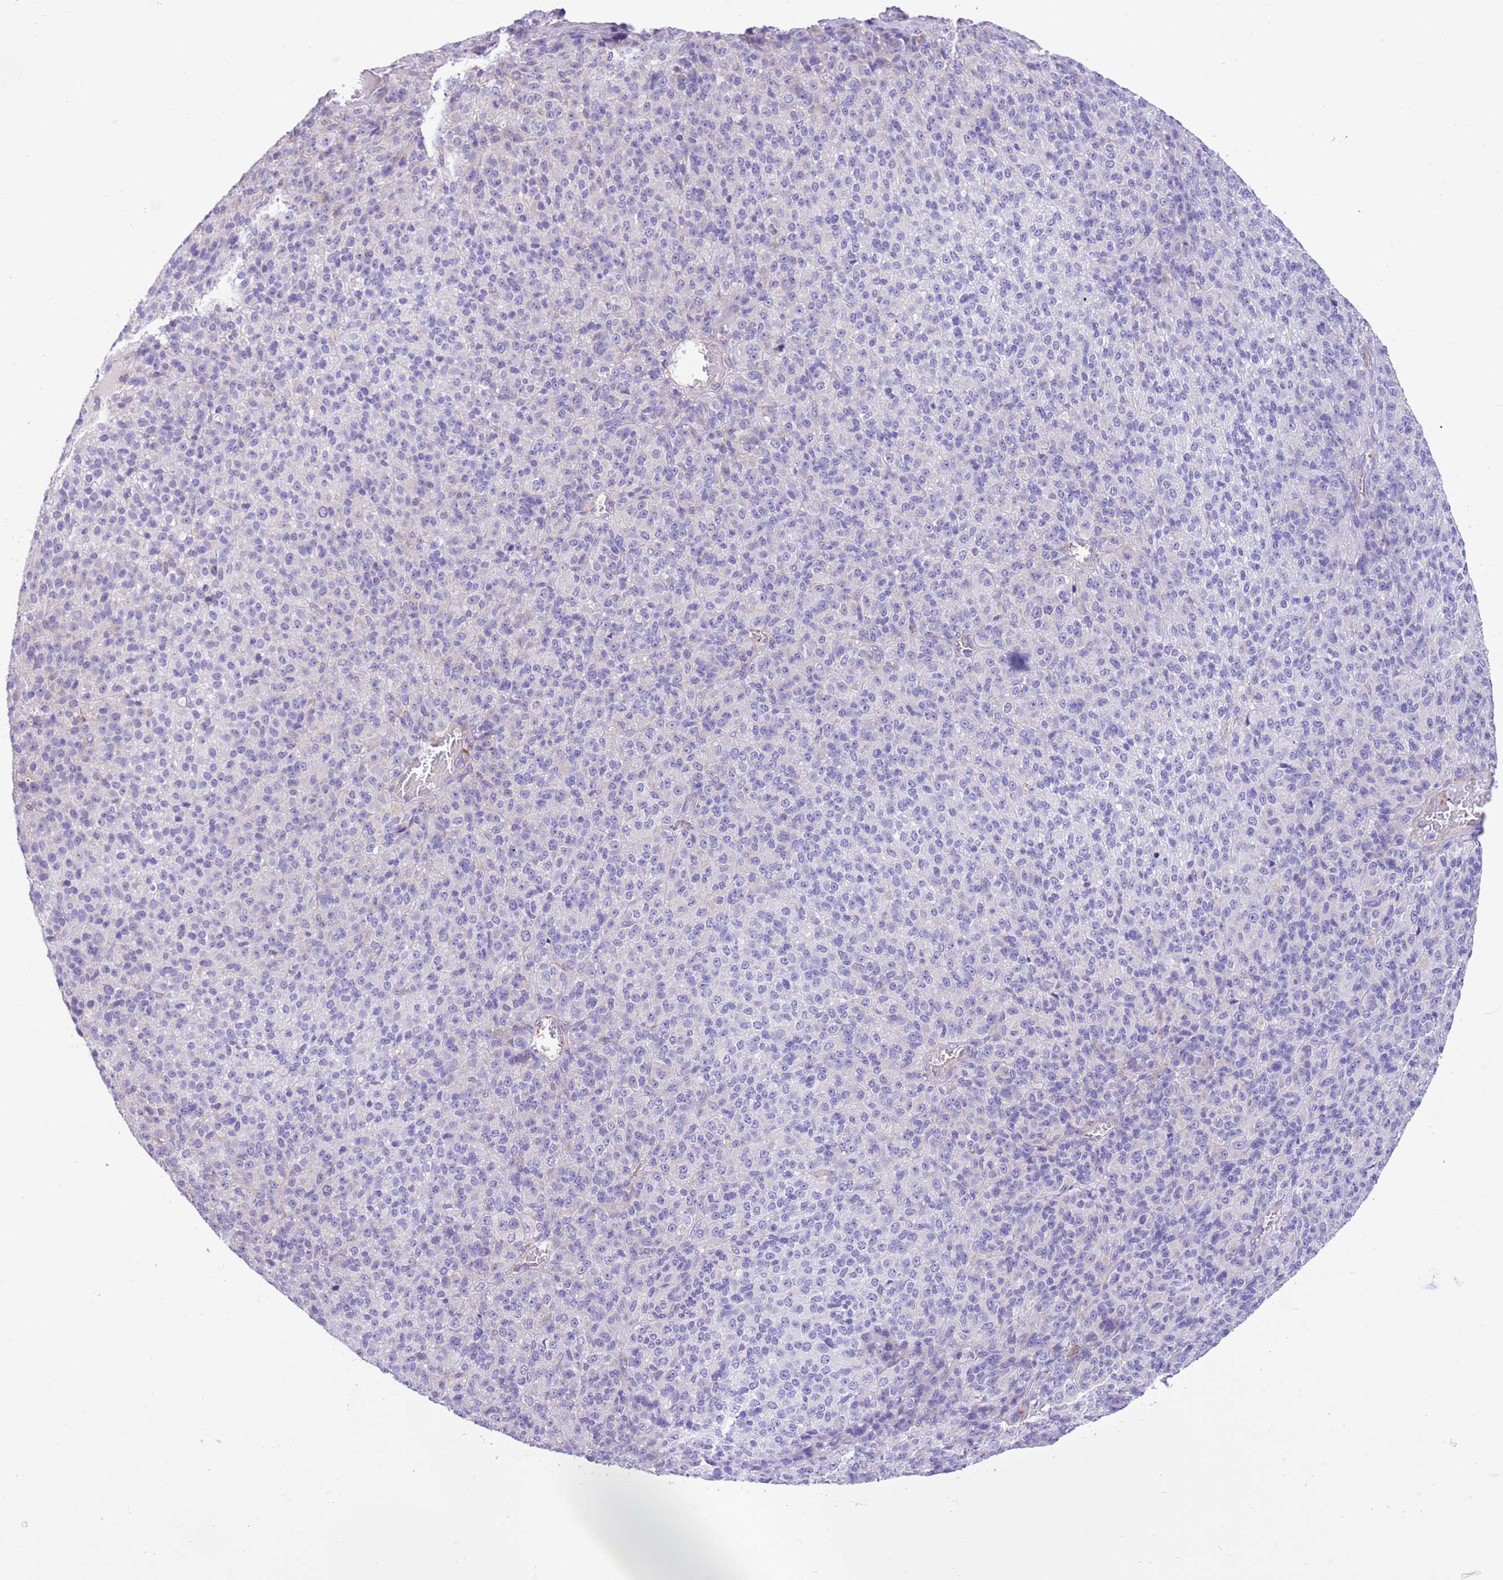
{"staining": {"intensity": "negative", "quantity": "none", "location": "none"}, "tissue": "melanoma", "cell_type": "Tumor cells", "image_type": "cancer", "snomed": [{"axis": "morphology", "description": "Malignant melanoma, Metastatic site"}, {"axis": "topography", "description": "Brain"}], "caption": "Tumor cells are negative for brown protein staining in malignant melanoma (metastatic site). Nuclei are stained in blue.", "gene": "SS18L2", "patient": {"sex": "female", "age": 56}}